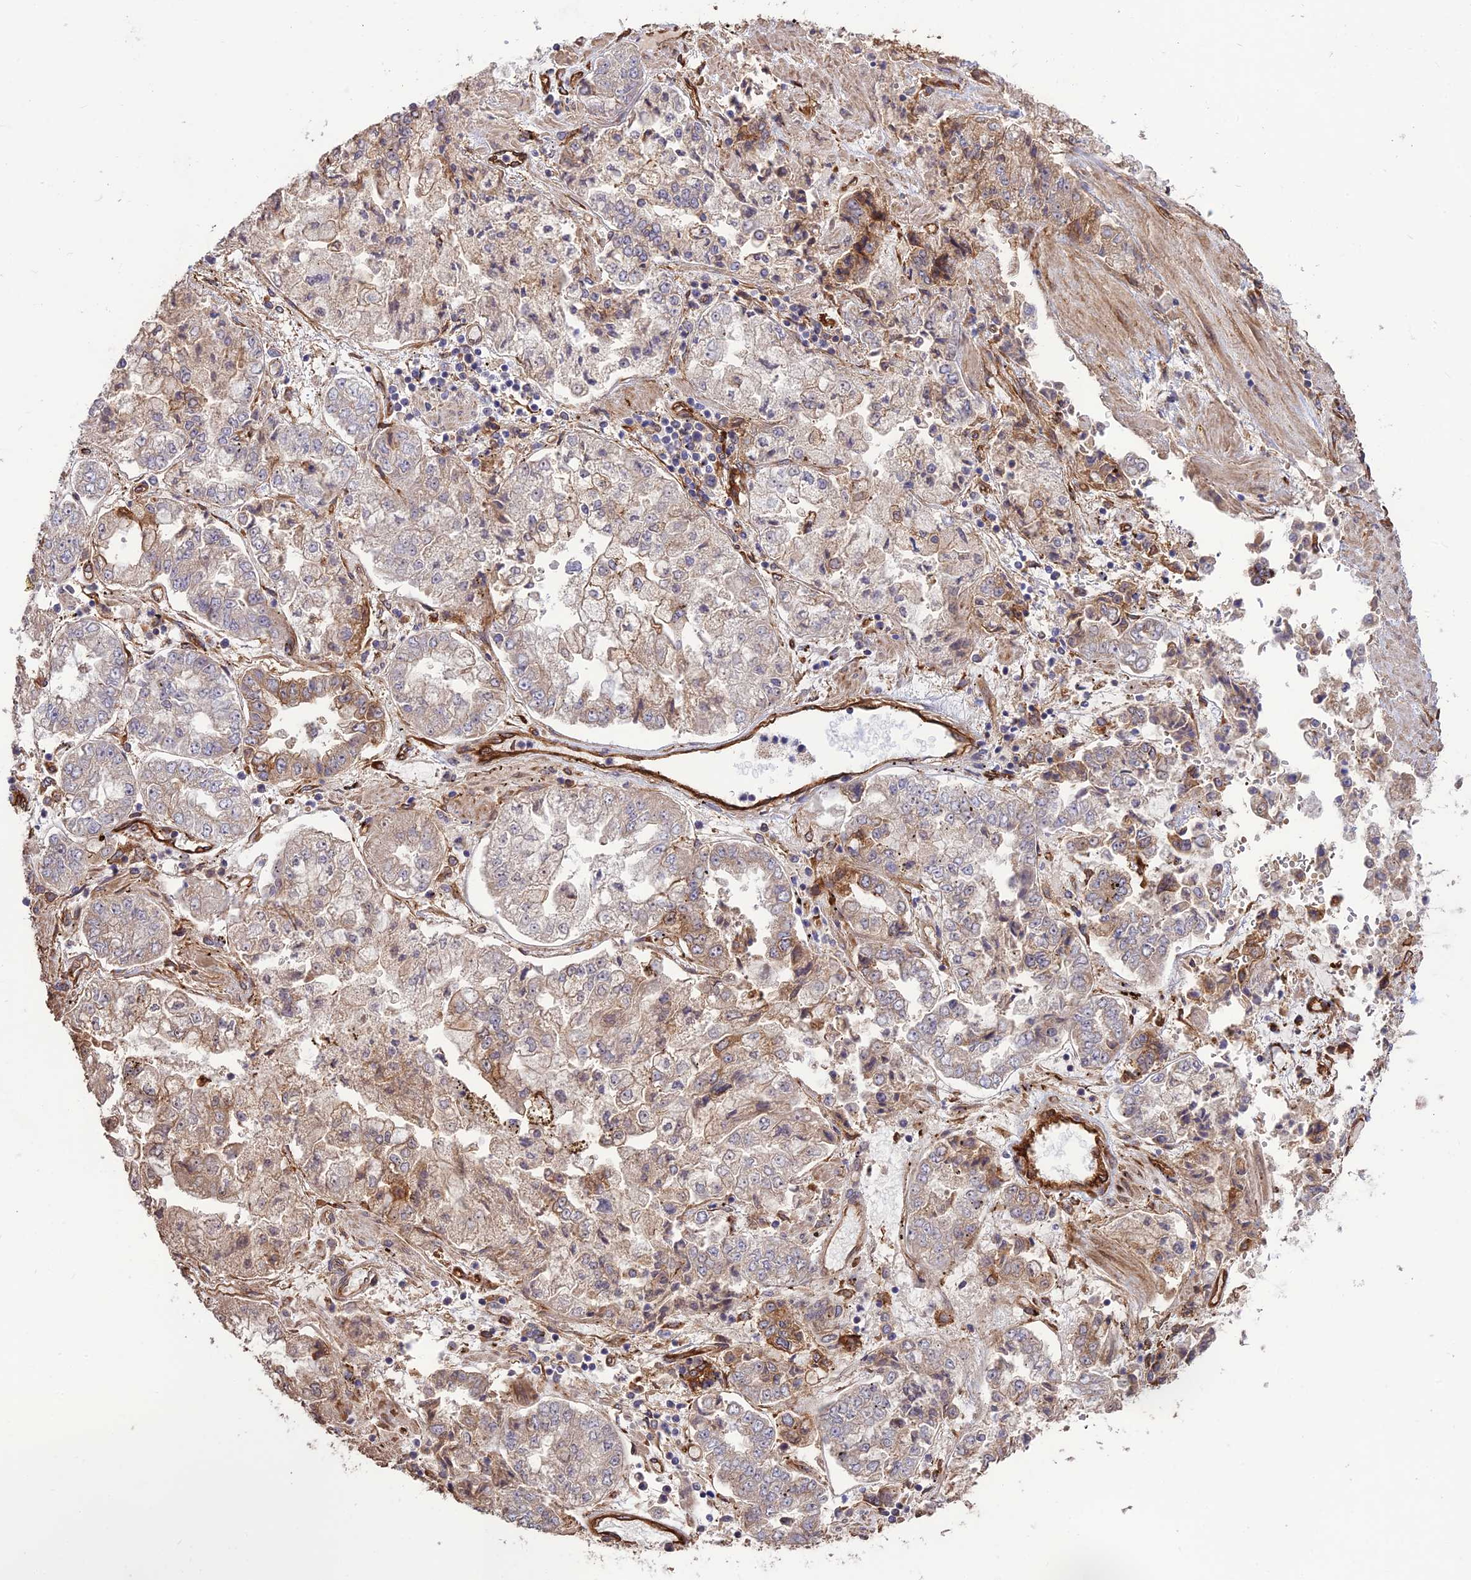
{"staining": {"intensity": "weak", "quantity": "<25%", "location": "cytoplasmic/membranous"}, "tissue": "stomach cancer", "cell_type": "Tumor cells", "image_type": "cancer", "snomed": [{"axis": "morphology", "description": "Adenocarcinoma, NOS"}, {"axis": "topography", "description": "Stomach"}], "caption": "Micrograph shows no significant protein staining in tumor cells of stomach cancer. Brightfield microscopy of immunohistochemistry stained with DAB (3,3'-diaminobenzidine) (brown) and hematoxylin (blue), captured at high magnification.", "gene": "CRTAP", "patient": {"sex": "male", "age": 76}}